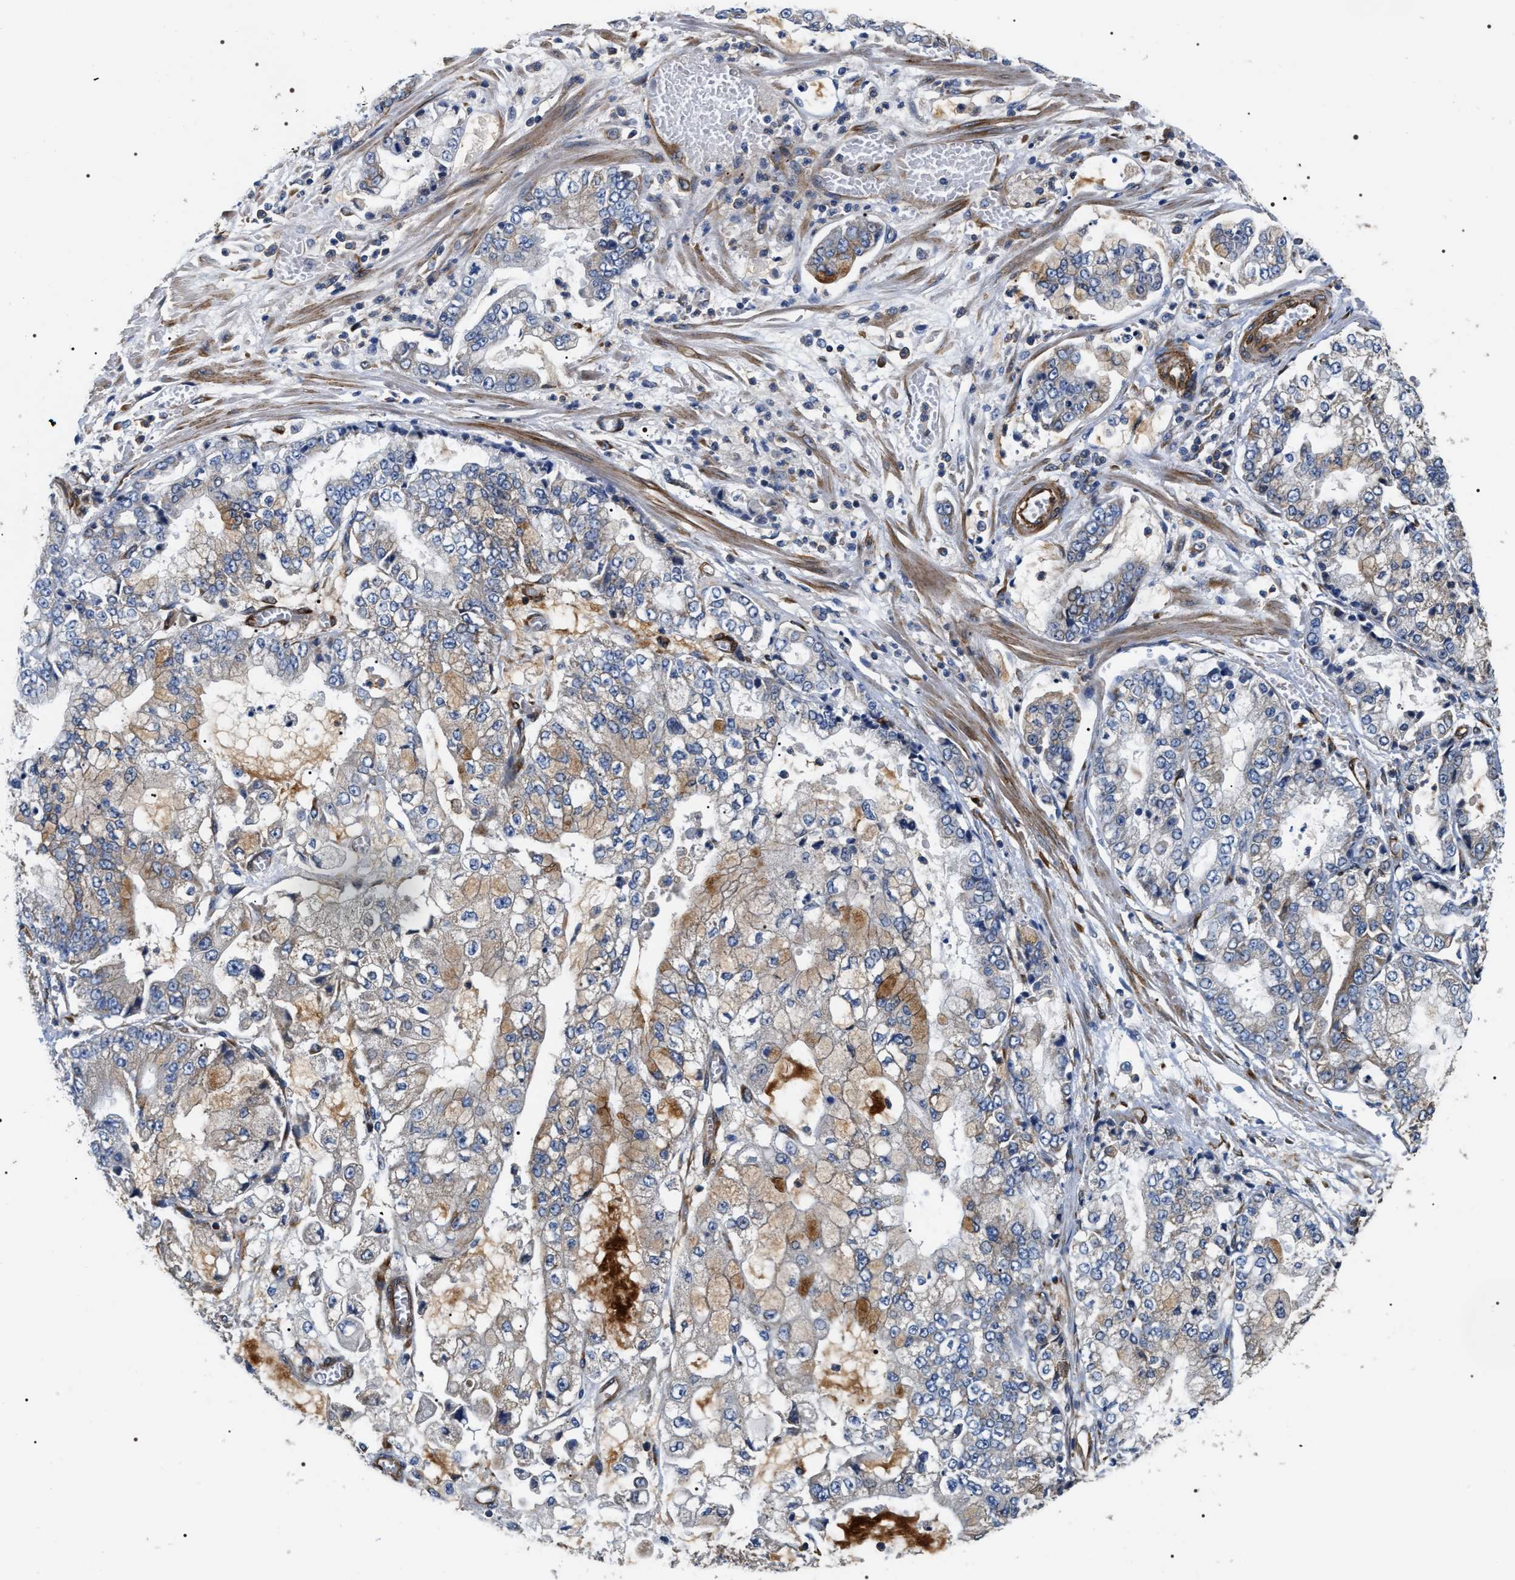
{"staining": {"intensity": "weak", "quantity": "<25%", "location": "cytoplasmic/membranous"}, "tissue": "stomach cancer", "cell_type": "Tumor cells", "image_type": "cancer", "snomed": [{"axis": "morphology", "description": "Adenocarcinoma, NOS"}, {"axis": "topography", "description": "Stomach"}], "caption": "The micrograph reveals no significant positivity in tumor cells of stomach cancer.", "gene": "ZC3HAV1L", "patient": {"sex": "male", "age": 76}}